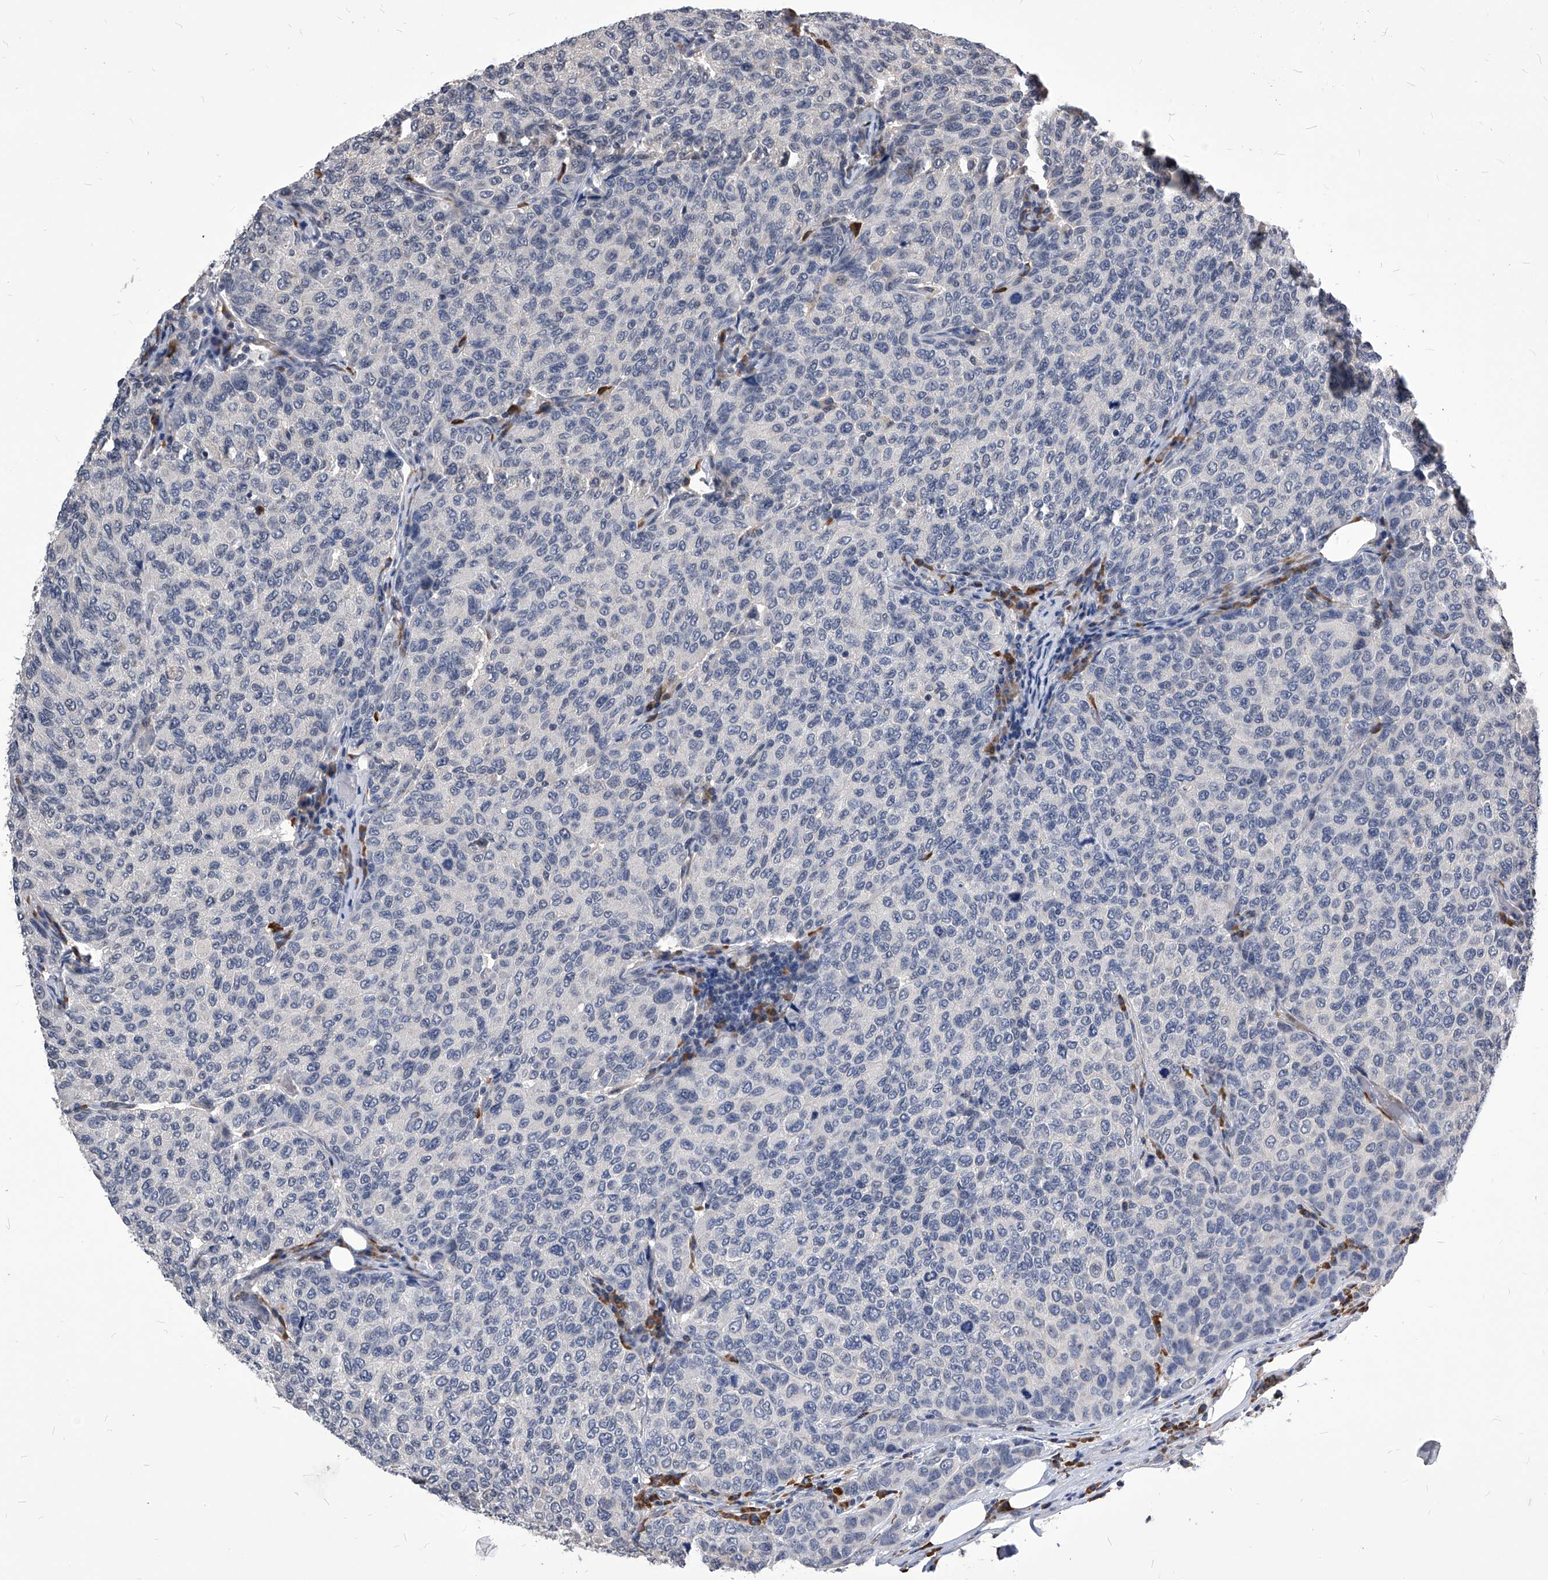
{"staining": {"intensity": "negative", "quantity": "none", "location": "none"}, "tissue": "breast cancer", "cell_type": "Tumor cells", "image_type": "cancer", "snomed": [{"axis": "morphology", "description": "Duct carcinoma"}, {"axis": "topography", "description": "Breast"}], "caption": "IHC of human breast cancer demonstrates no staining in tumor cells.", "gene": "ID1", "patient": {"sex": "female", "age": 55}}